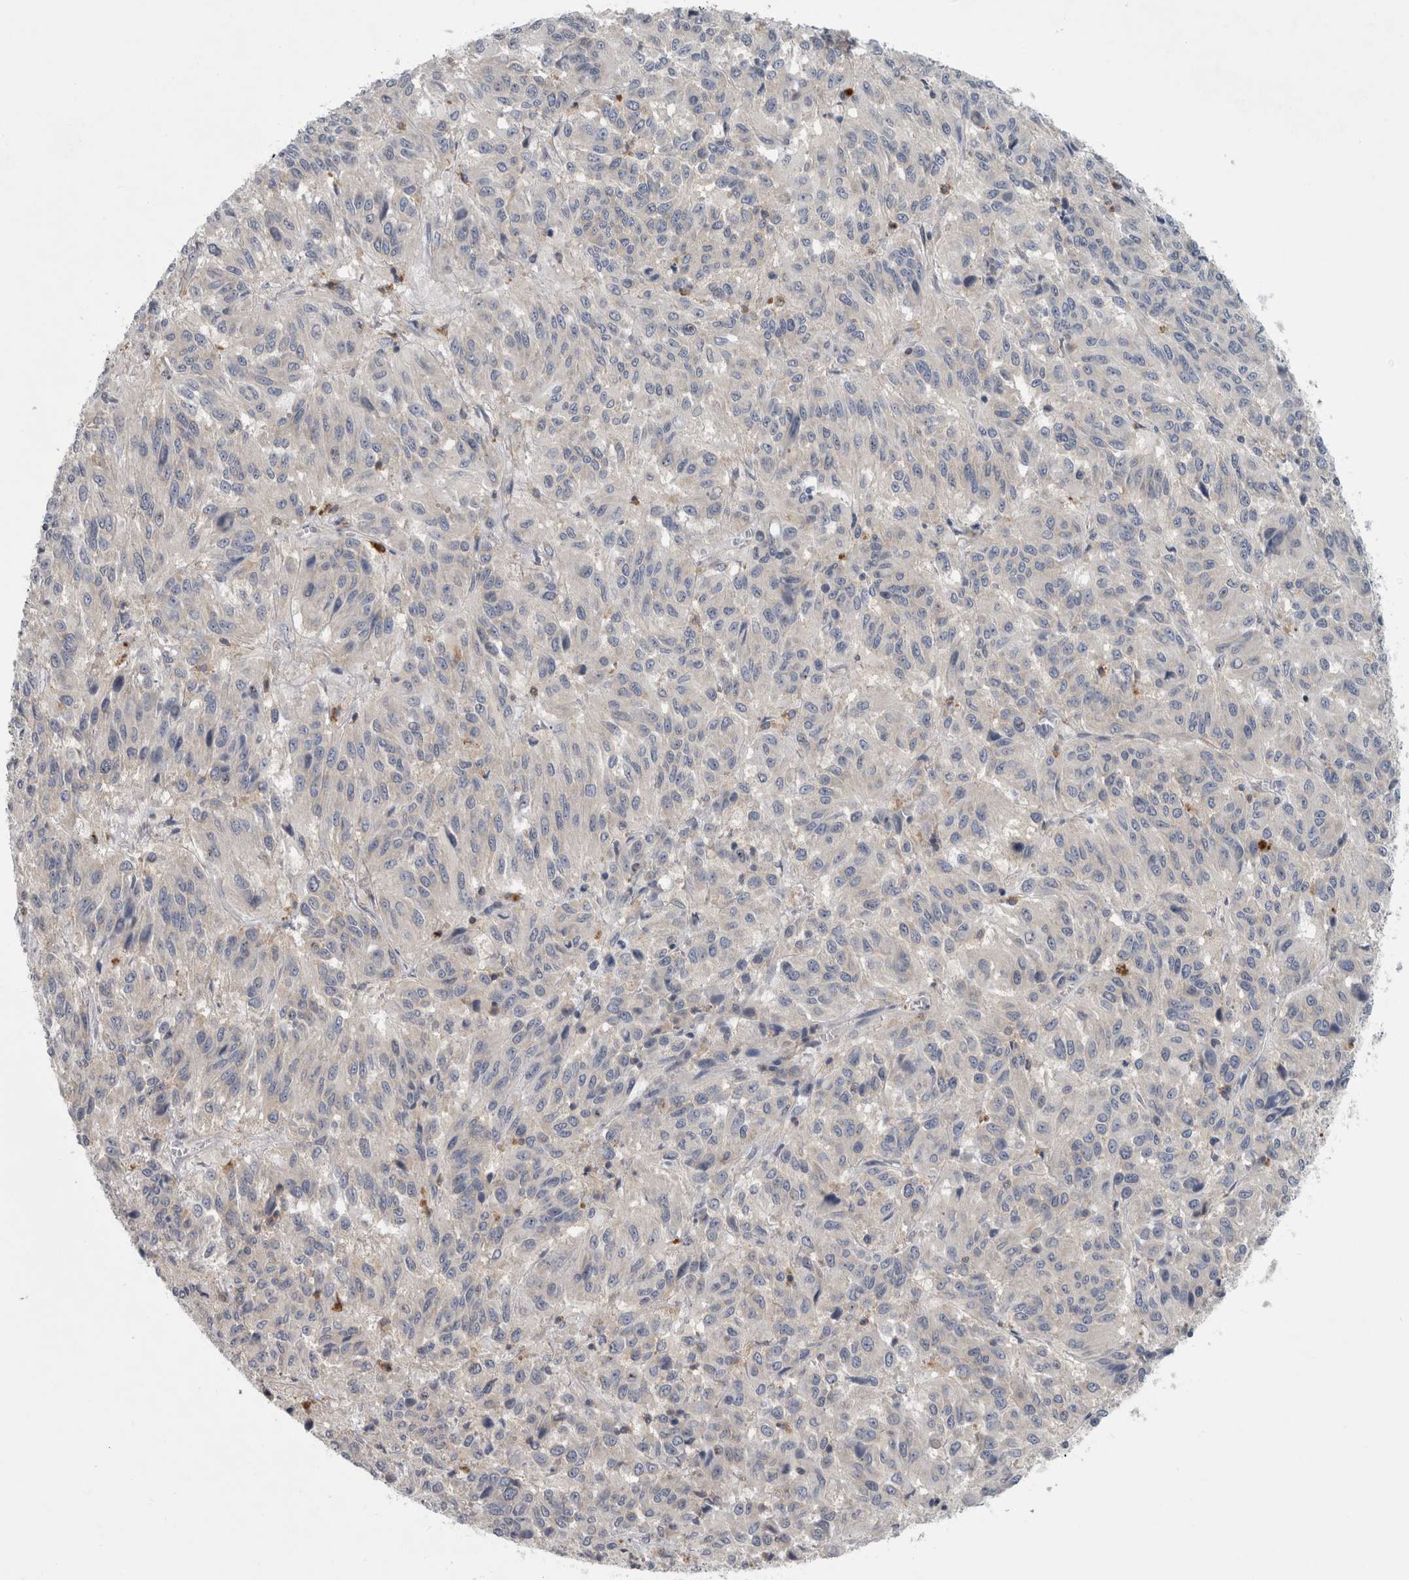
{"staining": {"intensity": "negative", "quantity": "none", "location": "none"}, "tissue": "melanoma", "cell_type": "Tumor cells", "image_type": "cancer", "snomed": [{"axis": "morphology", "description": "Malignant melanoma, Metastatic site"}, {"axis": "topography", "description": "Lung"}], "caption": "Malignant melanoma (metastatic site) was stained to show a protein in brown. There is no significant staining in tumor cells.", "gene": "PRRC2C", "patient": {"sex": "male", "age": 64}}